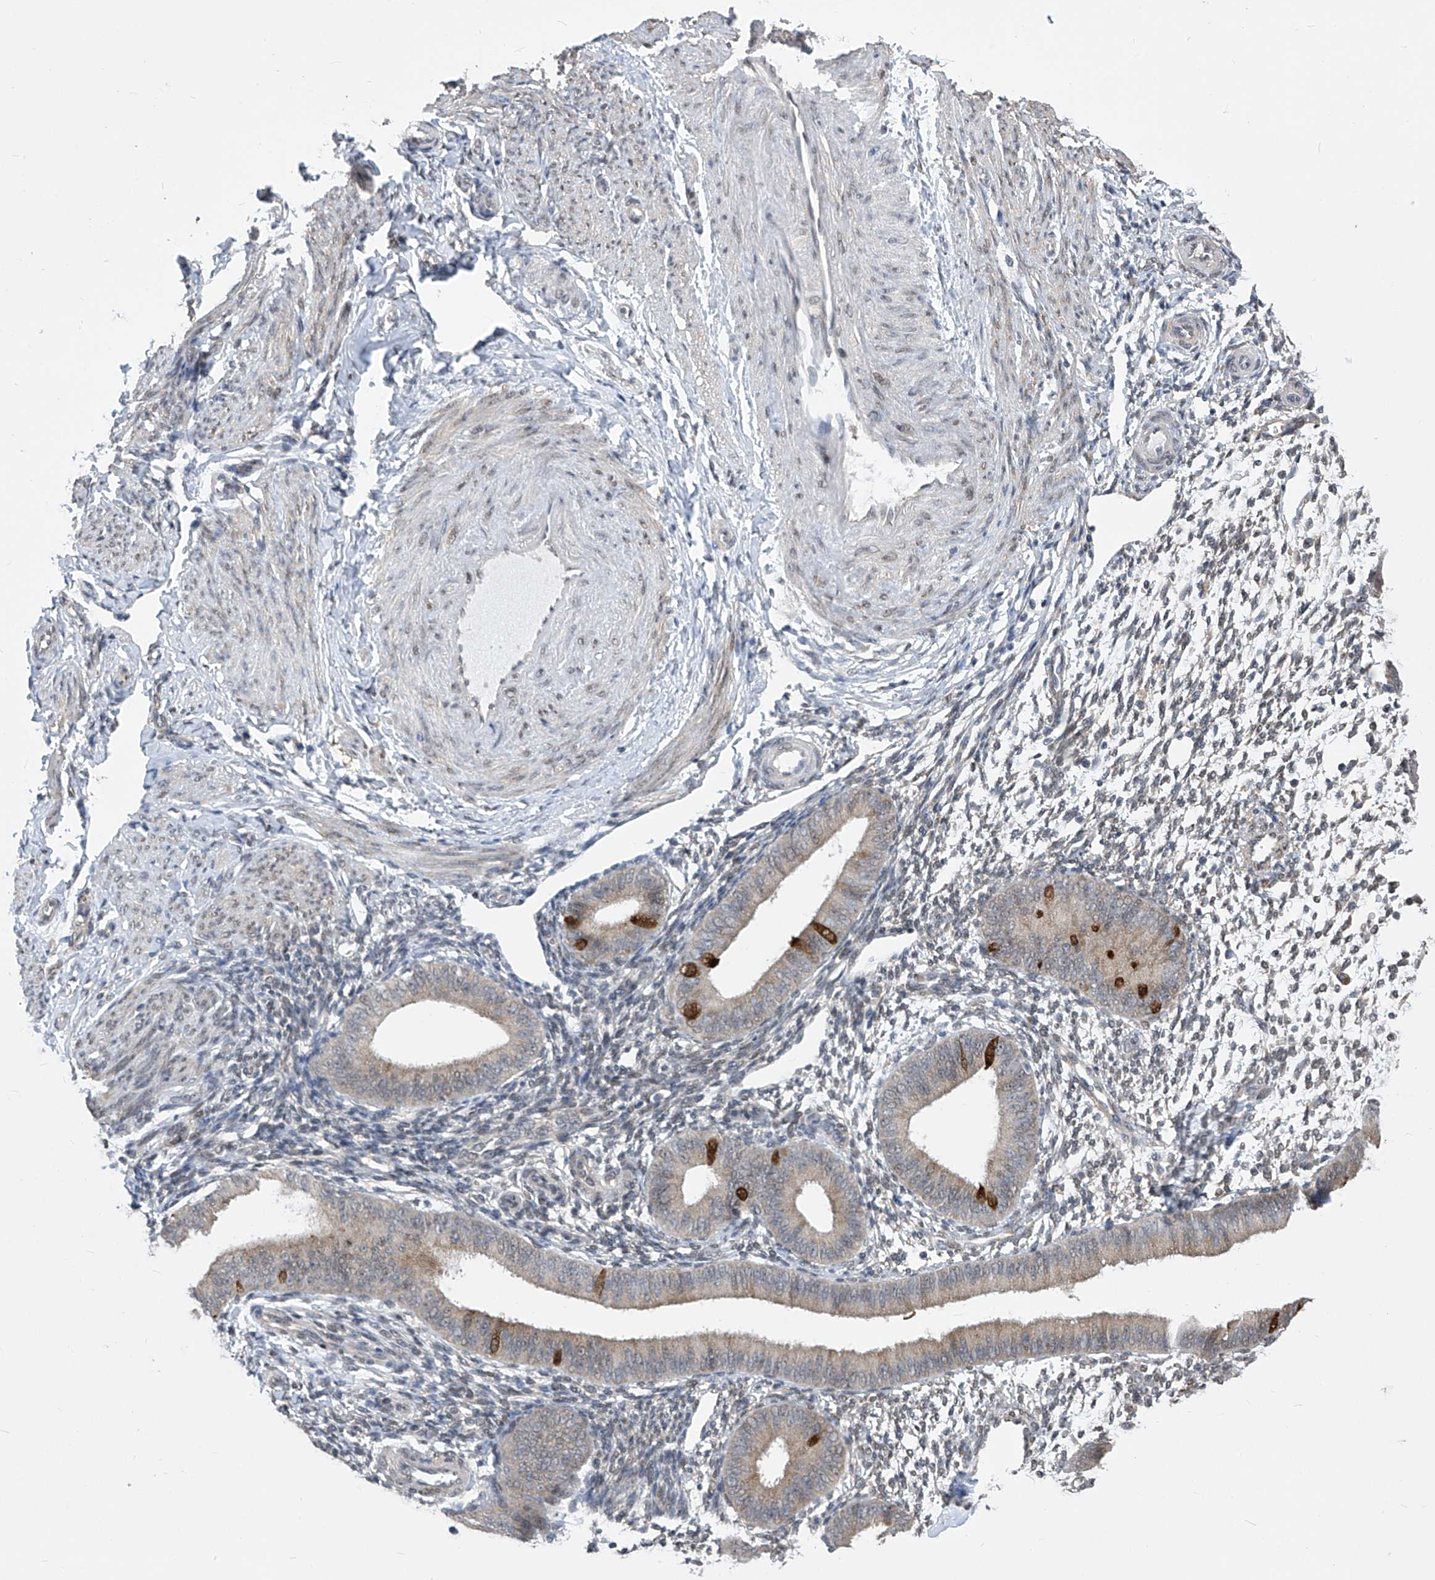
{"staining": {"intensity": "negative", "quantity": "none", "location": "none"}, "tissue": "endometrium", "cell_type": "Cells in endometrial stroma", "image_type": "normal", "snomed": [{"axis": "morphology", "description": "Normal tissue, NOS"}, {"axis": "topography", "description": "Uterus"}, {"axis": "topography", "description": "Endometrium"}], "caption": "Human endometrium stained for a protein using immunohistochemistry (IHC) shows no staining in cells in endometrial stroma.", "gene": "CETN1", "patient": {"sex": "female", "age": 48}}